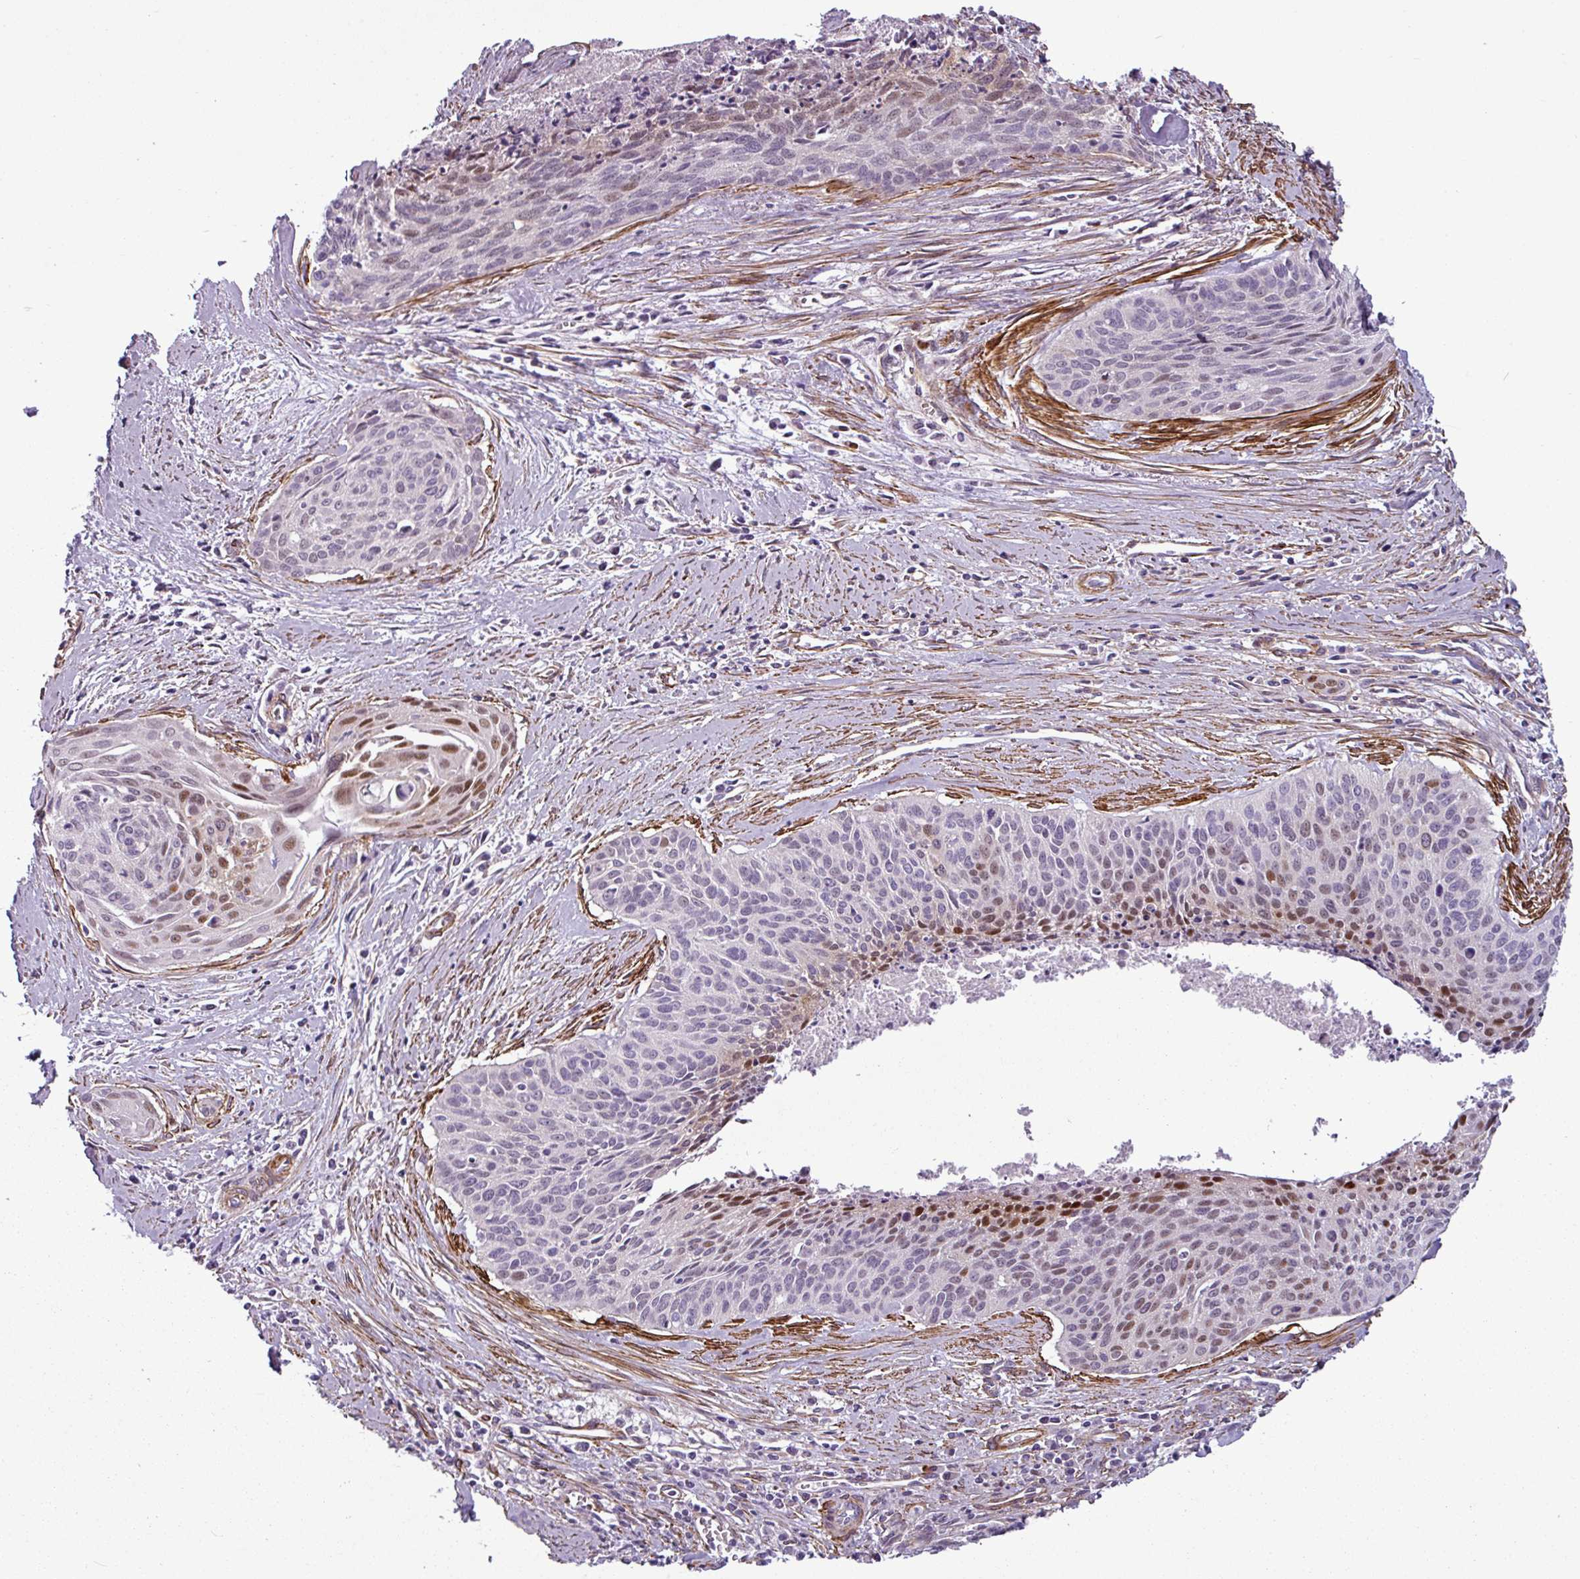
{"staining": {"intensity": "moderate", "quantity": "25%-75%", "location": "nuclear"}, "tissue": "cervical cancer", "cell_type": "Tumor cells", "image_type": "cancer", "snomed": [{"axis": "morphology", "description": "Squamous cell carcinoma, NOS"}, {"axis": "topography", "description": "Cervix"}], "caption": "Immunohistochemical staining of human cervical cancer (squamous cell carcinoma) demonstrates medium levels of moderate nuclear expression in about 25%-75% of tumor cells. (IHC, brightfield microscopy, high magnification).", "gene": "ATP10A", "patient": {"sex": "female", "age": 55}}